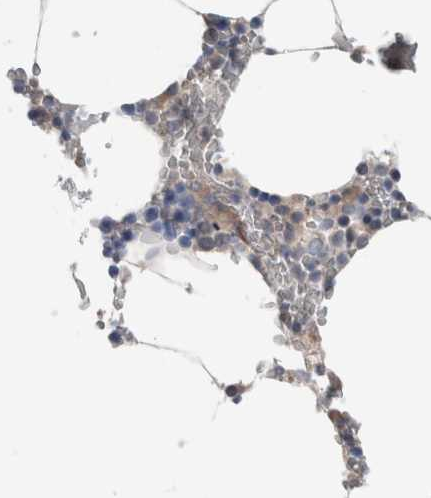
{"staining": {"intensity": "weak", "quantity": "<25%", "location": "cytoplasmic/membranous"}, "tissue": "bone marrow", "cell_type": "Hematopoietic cells", "image_type": "normal", "snomed": [{"axis": "morphology", "description": "Normal tissue, NOS"}, {"axis": "topography", "description": "Bone marrow"}], "caption": "Immunohistochemistry (IHC) micrograph of benign bone marrow stained for a protein (brown), which displays no expression in hematopoietic cells. (Brightfield microscopy of DAB (3,3'-diaminobenzidine) immunohistochemistry (IHC) at high magnification).", "gene": "CRNN", "patient": {"sex": "male", "age": 70}}